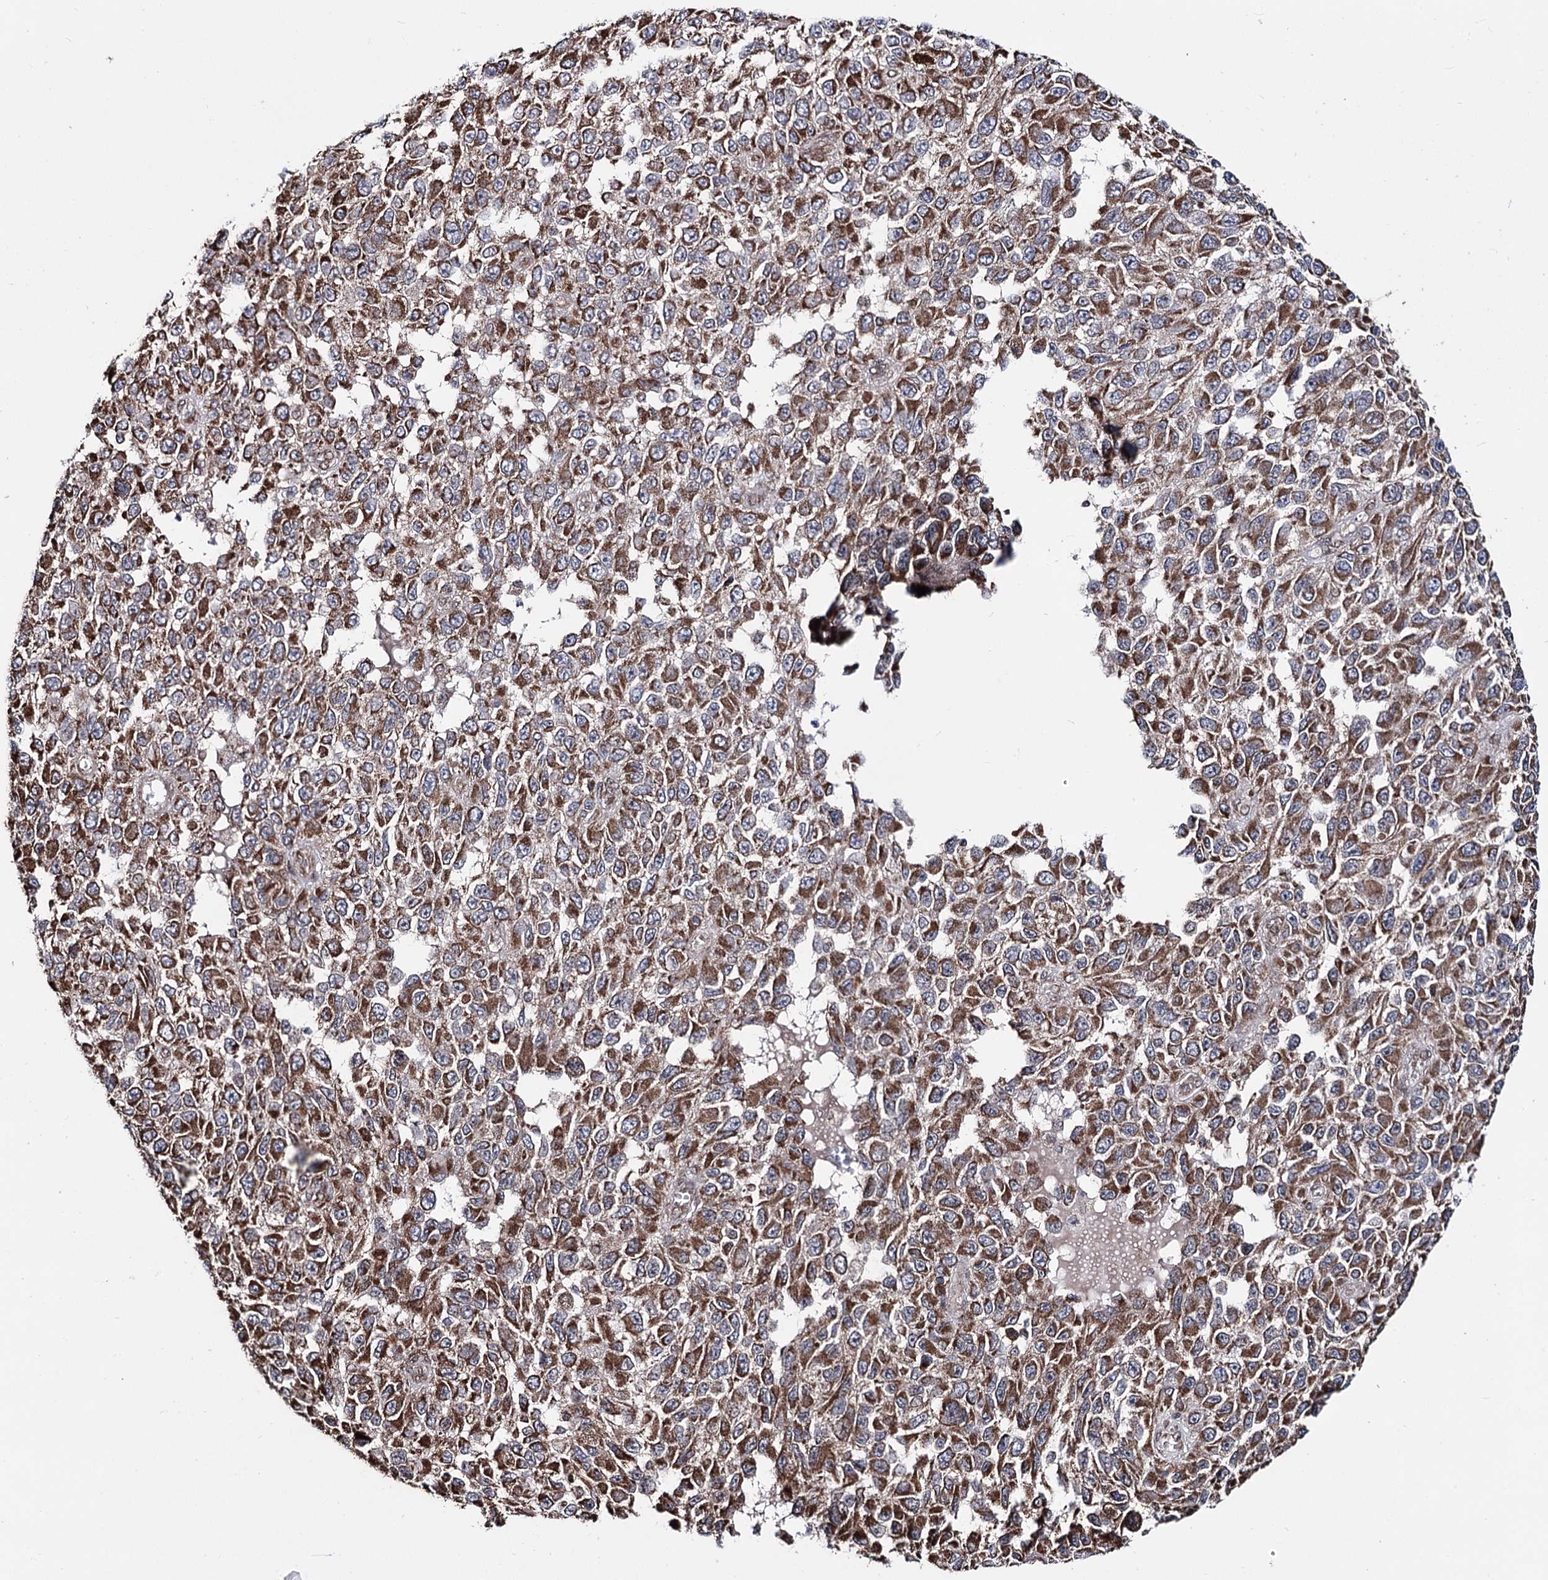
{"staining": {"intensity": "moderate", "quantity": ">75%", "location": "cytoplasmic/membranous"}, "tissue": "melanoma", "cell_type": "Tumor cells", "image_type": "cancer", "snomed": [{"axis": "morphology", "description": "Normal tissue, NOS"}, {"axis": "morphology", "description": "Malignant melanoma, NOS"}, {"axis": "topography", "description": "Skin"}], "caption": "Moderate cytoplasmic/membranous expression for a protein is identified in about >75% of tumor cells of malignant melanoma using immunohistochemistry (IHC).", "gene": "CREB3L4", "patient": {"sex": "female", "age": 96}}